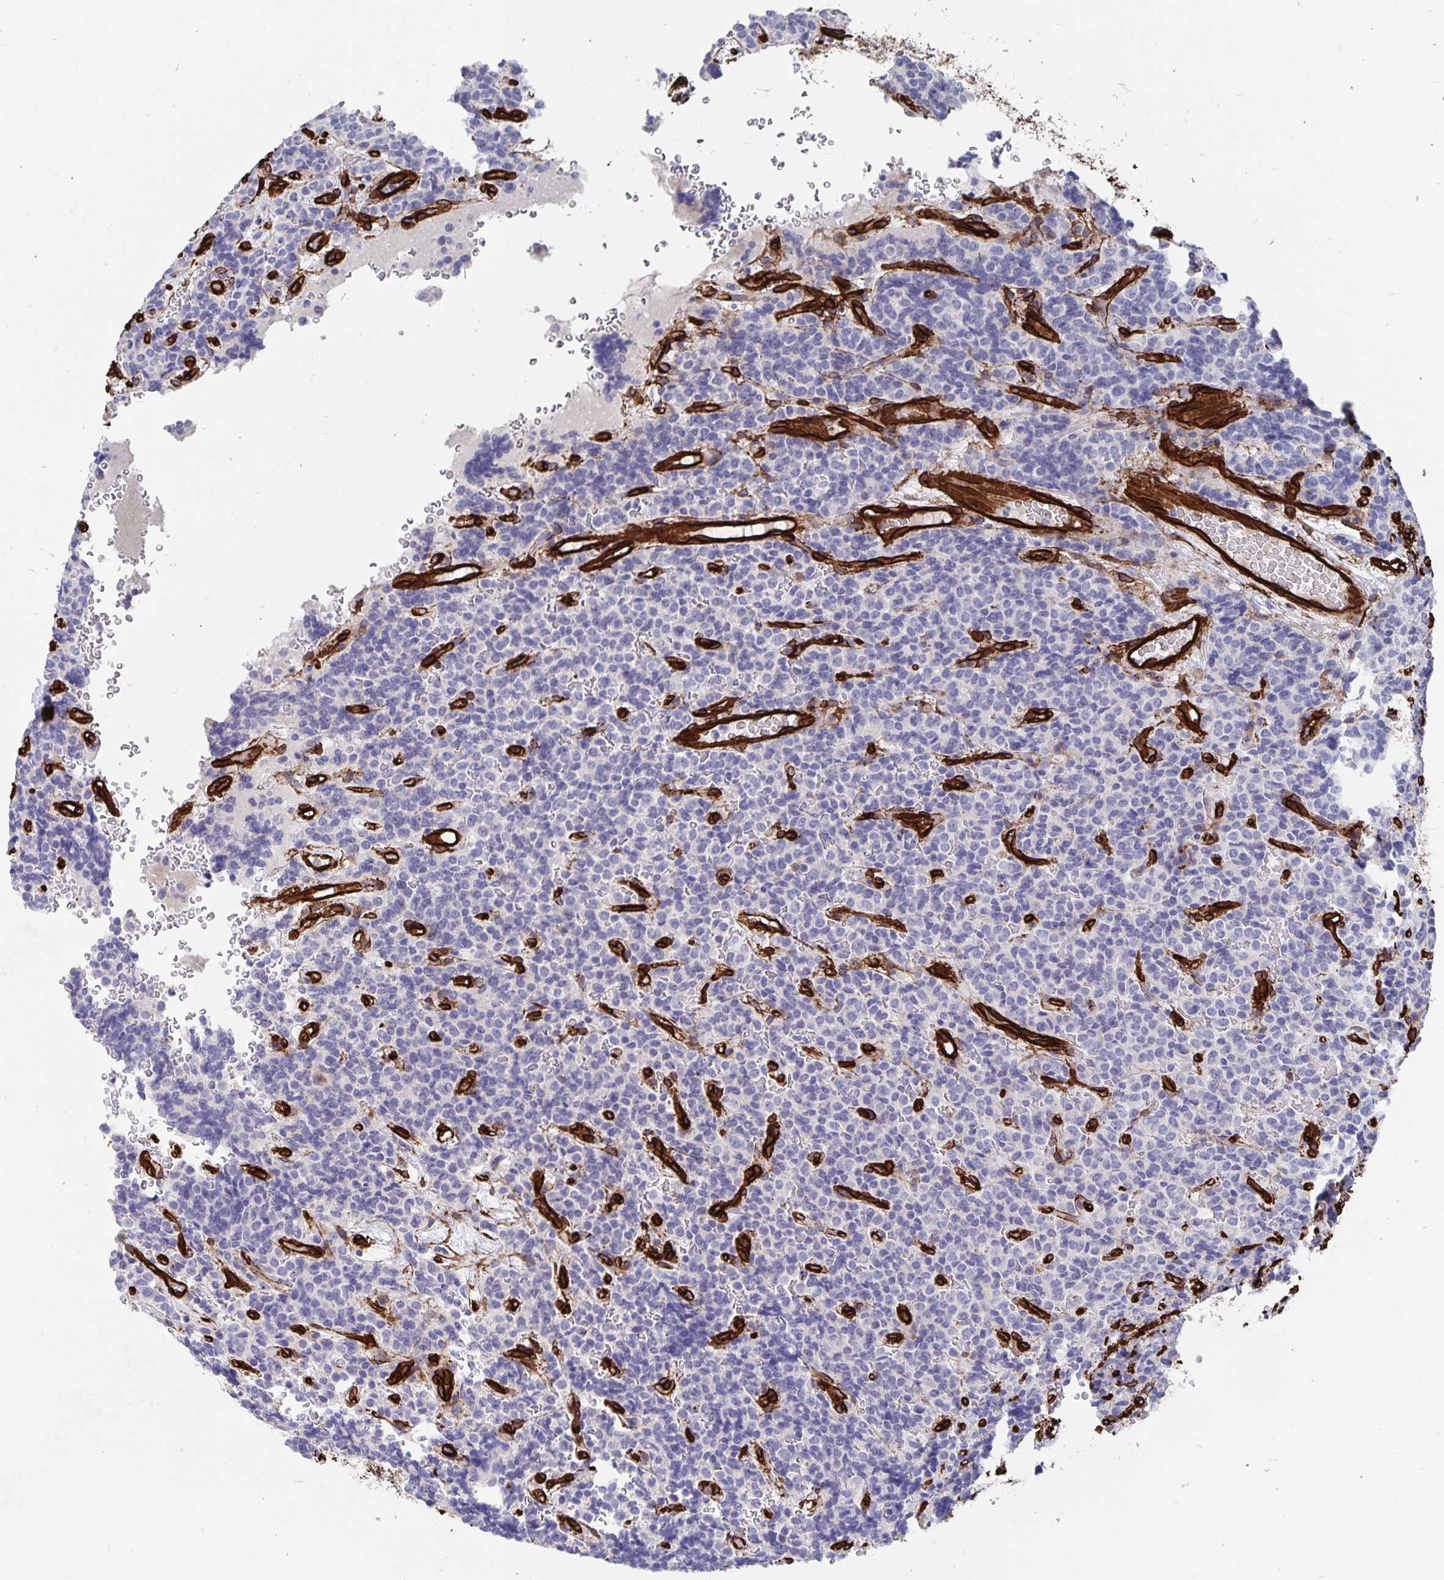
{"staining": {"intensity": "negative", "quantity": "none", "location": "none"}, "tissue": "carcinoid", "cell_type": "Tumor cells", "image_type": "cancer", "snomed": [{"axis": "morphology", "description": "Carcinoid, malignant, NOS"}, {"axis": "topography", "description": "Pancreas"}], "caption": "Histopathology image shows no protein positivity in tumor cells of carcinoid (malignant) tissue.", "gene": "DCHS2", "patient": {"sex": "male", "age": 36}}